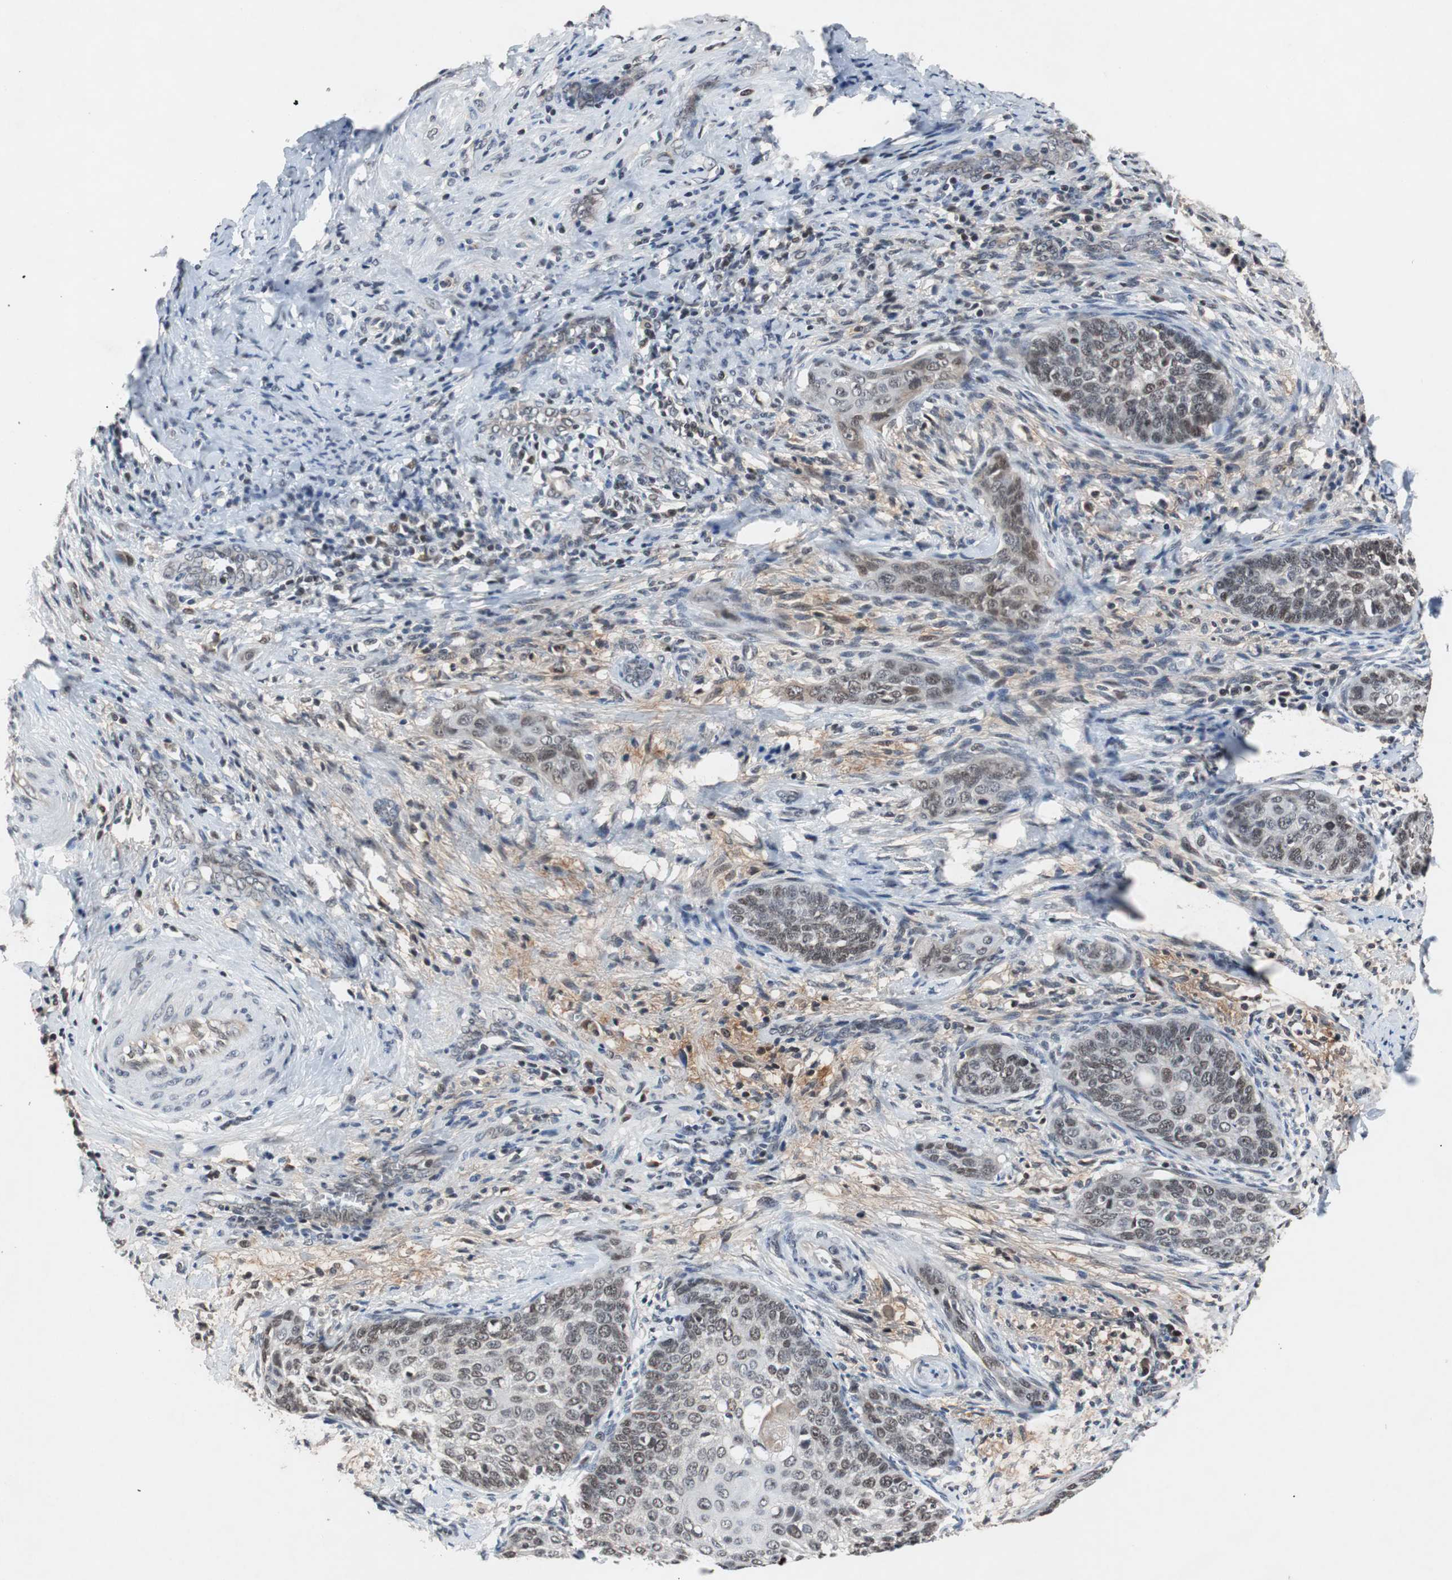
{"staining": {"intensity": "moderate", "quantity": "25%-75%", "location": "nuclear"}, "tissue": "cervical cancer", "cell_type": "Tumor cells", "image_type": "cancer", "snomed": [{"axis": "morphology", "description": "Squamous cell carcinoma, NOS"}, {"axis": "topography", "description": "Cervix"}], "caption": "Tumor cells display moderate nuclear expression in about 25%-75% of cells in cervical cancer.", "gene": "TP63", "patient": {"sex": "female", "age": 33}}